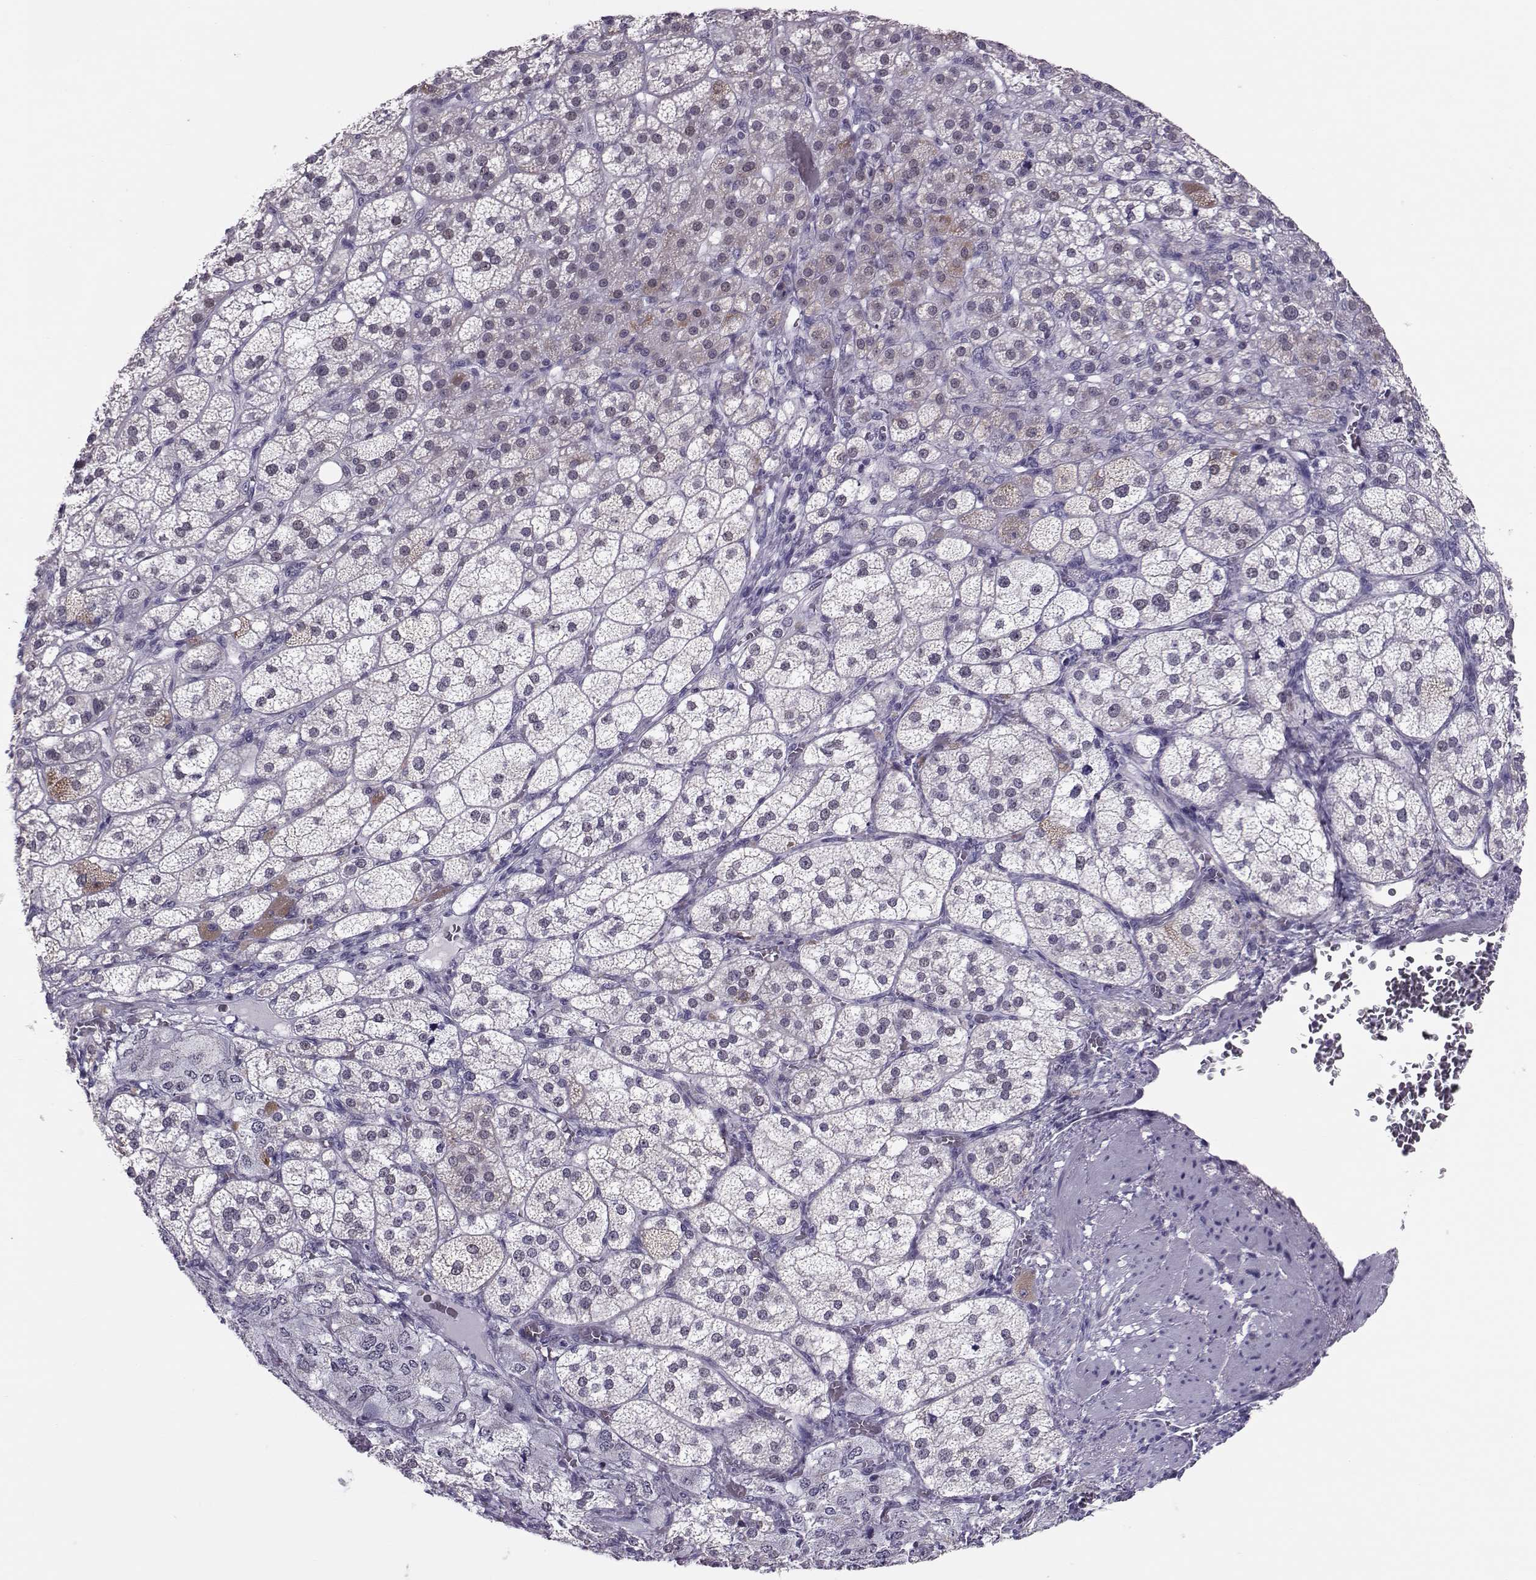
{"staining": {"intensity": "moderate", "quantity": "<25%", "location": "cytoplasmic/membranous"}, "tissue": "adrenal gland", "cell_type": "Glandular cells", "image_type": "normal", "snomed": [{"axis": "morphology", "description": "Normal tissue, NOS"}, {"axis": "topography", "description": "Adrenal gland"}], "caption": "Moderate cytoplasmic/membranous positivity for a protein is seen in about <25% of glandular cells of unremarkable adrenal gland using immunohistochemistry.", "gene": "DNAAF1", "patient": {"sex": "female", "age": 60}}